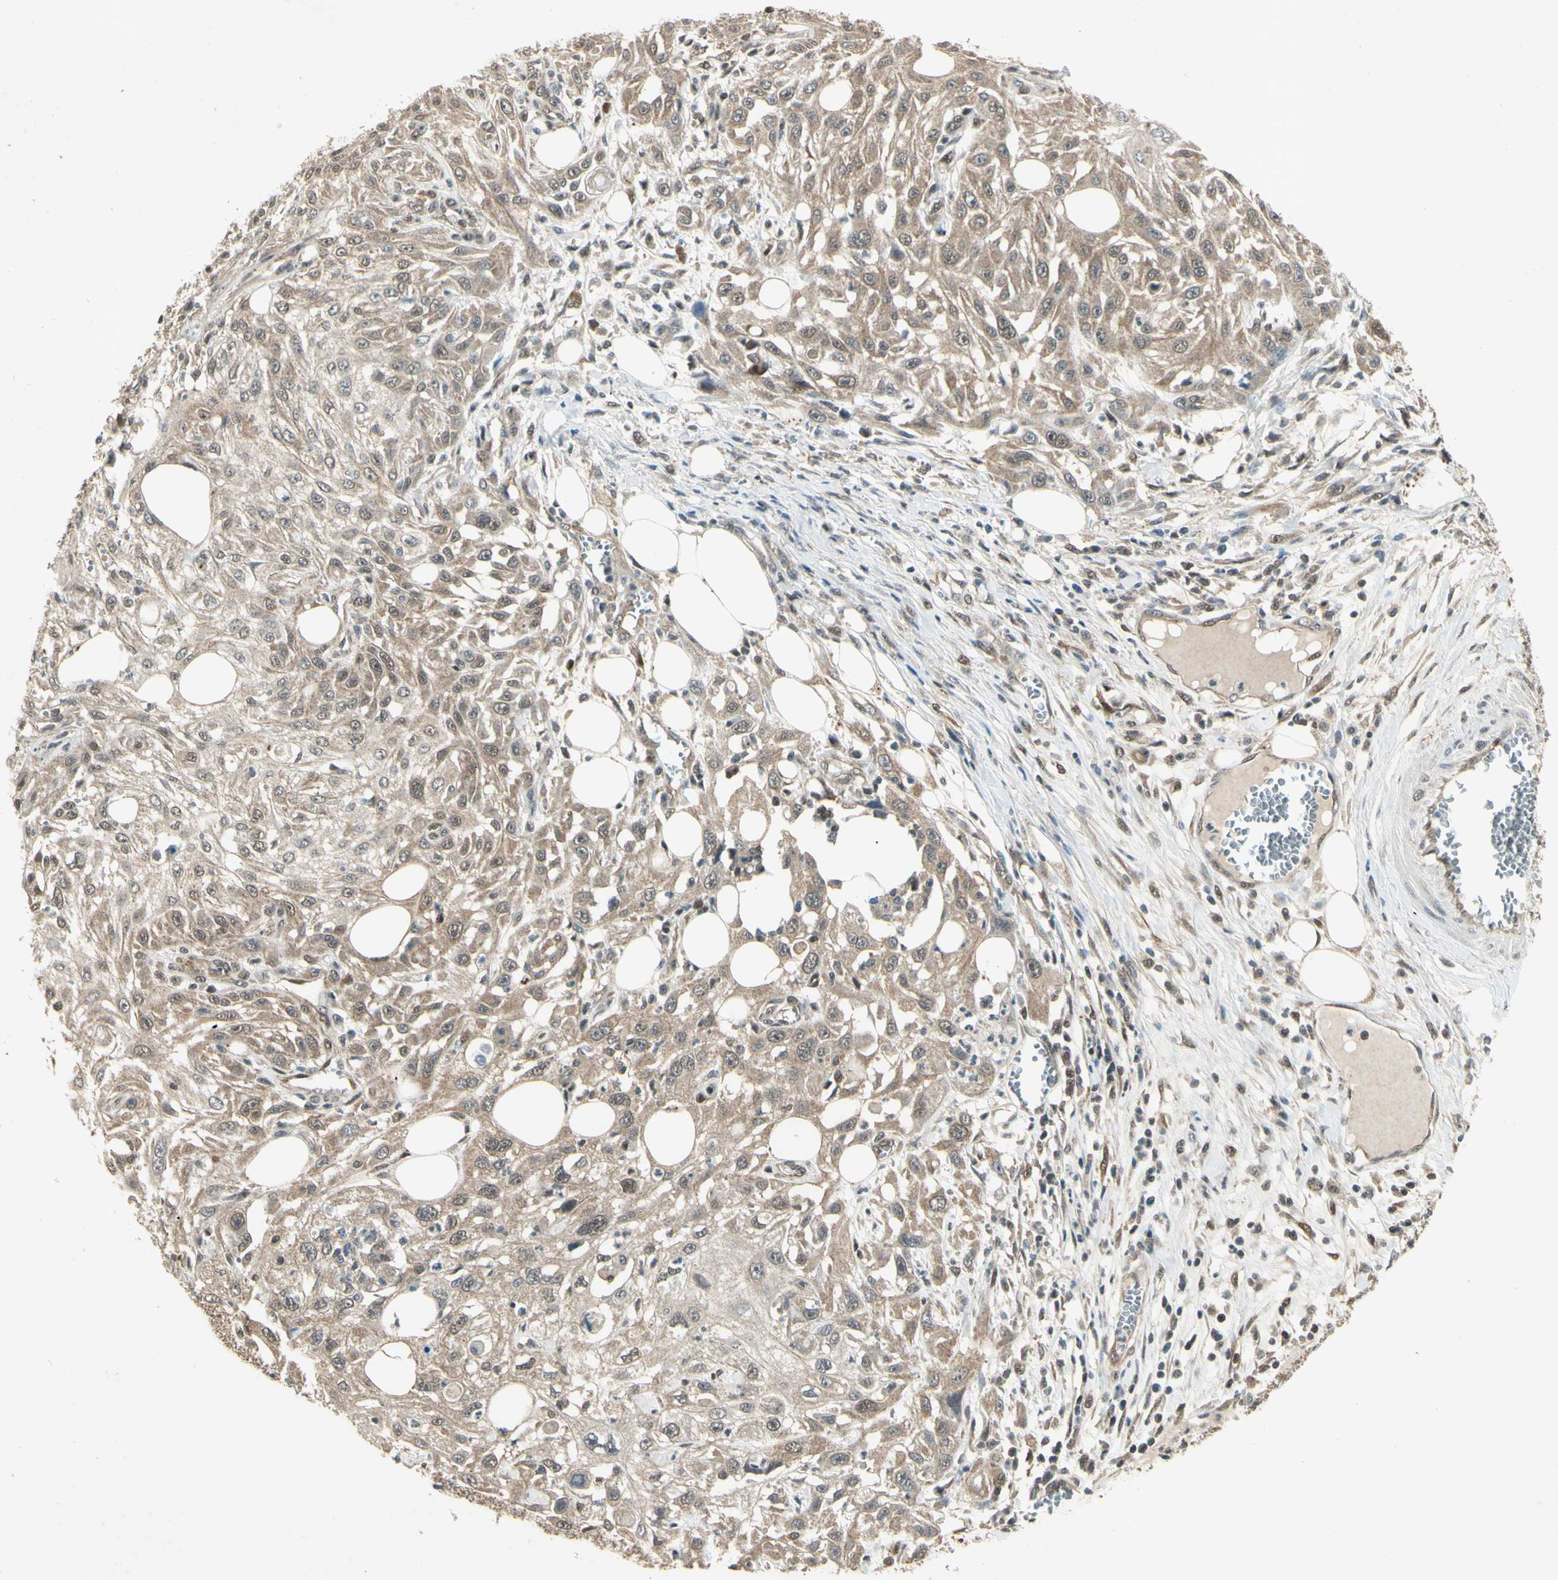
{"staining": {"intensity": "weak", "quantity": ">75%", "location": "cytoplasmic/membranous"}, "tissue": "skin cancer", "cell_type": "Tumor cells", "image_type": "cancer", "snomed": [{"axis": "morphology", "description": "Squamous cell carcinoma, NOS"}, {"axis": "topography", "description": "Skin"}], "caption": "DAB (3,3'-diaminobenzidine) immunohistochemical staining of human skin cancer (squamous cell carcinoma) reveals weak cytoplasmic/membranous protein expression in about >75% of tumor cells.", "gene": "PSMD5", "patient": {"sex": "male", "age": 75}}